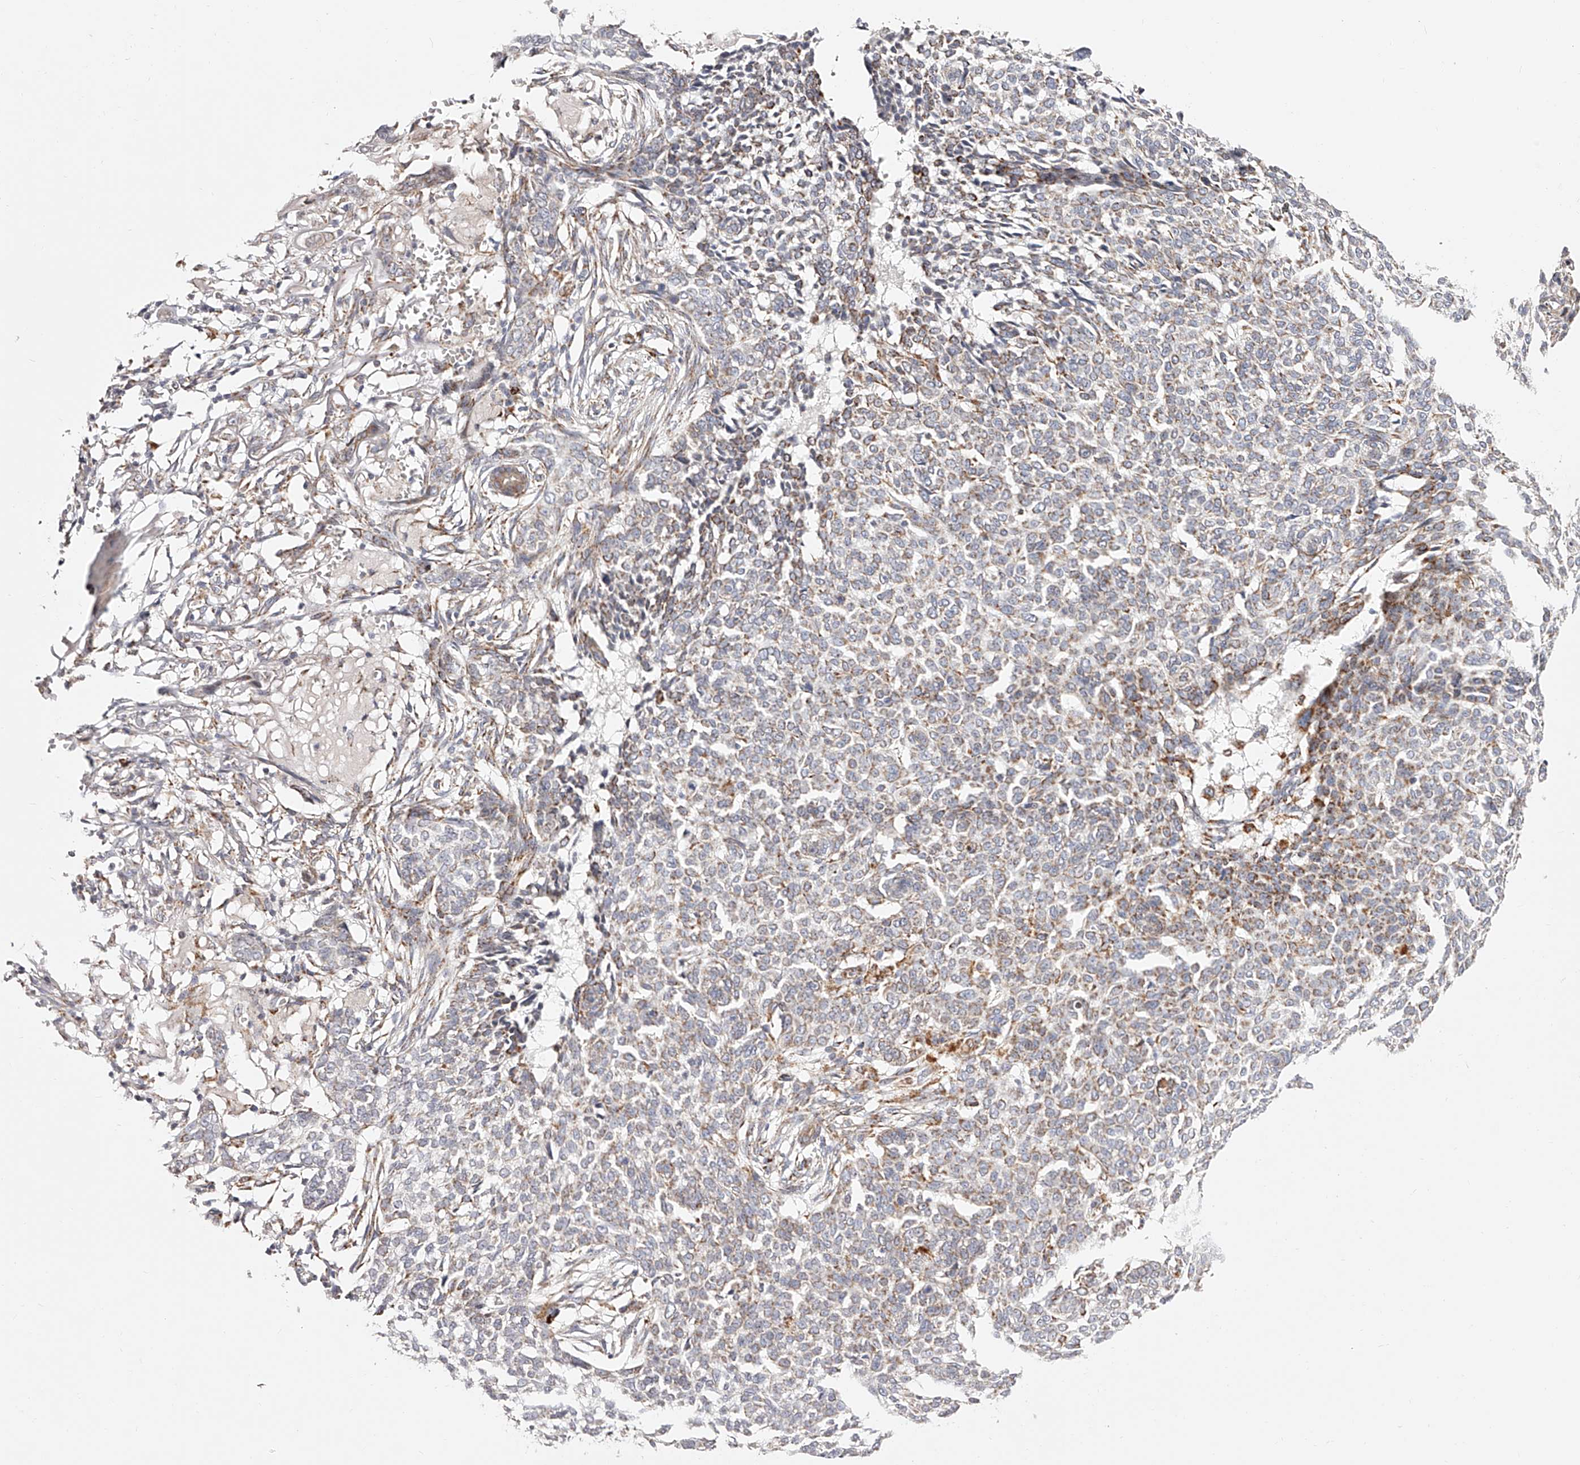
{"staining": {"intensity": "moderate", "quantity": "25%-75%", "location": "cytoplasmic/membranous"}, "tissue": "skin cancer", "cell_type": "Tumor cells", "image_type": "cancer", "snomed": [{"axis": "morphology", "description": "Basal cell carcinoma"}, {"axis": "topography", "description": "Skin"}], "caption": "Human skin cancer stained with a brown dye displays moderate cytoplasmic/membranous positive staining in about 25%-75% of tumor cells.", "gene": "NDUFV3", "patient": {"sex": "male", "age": 85}}